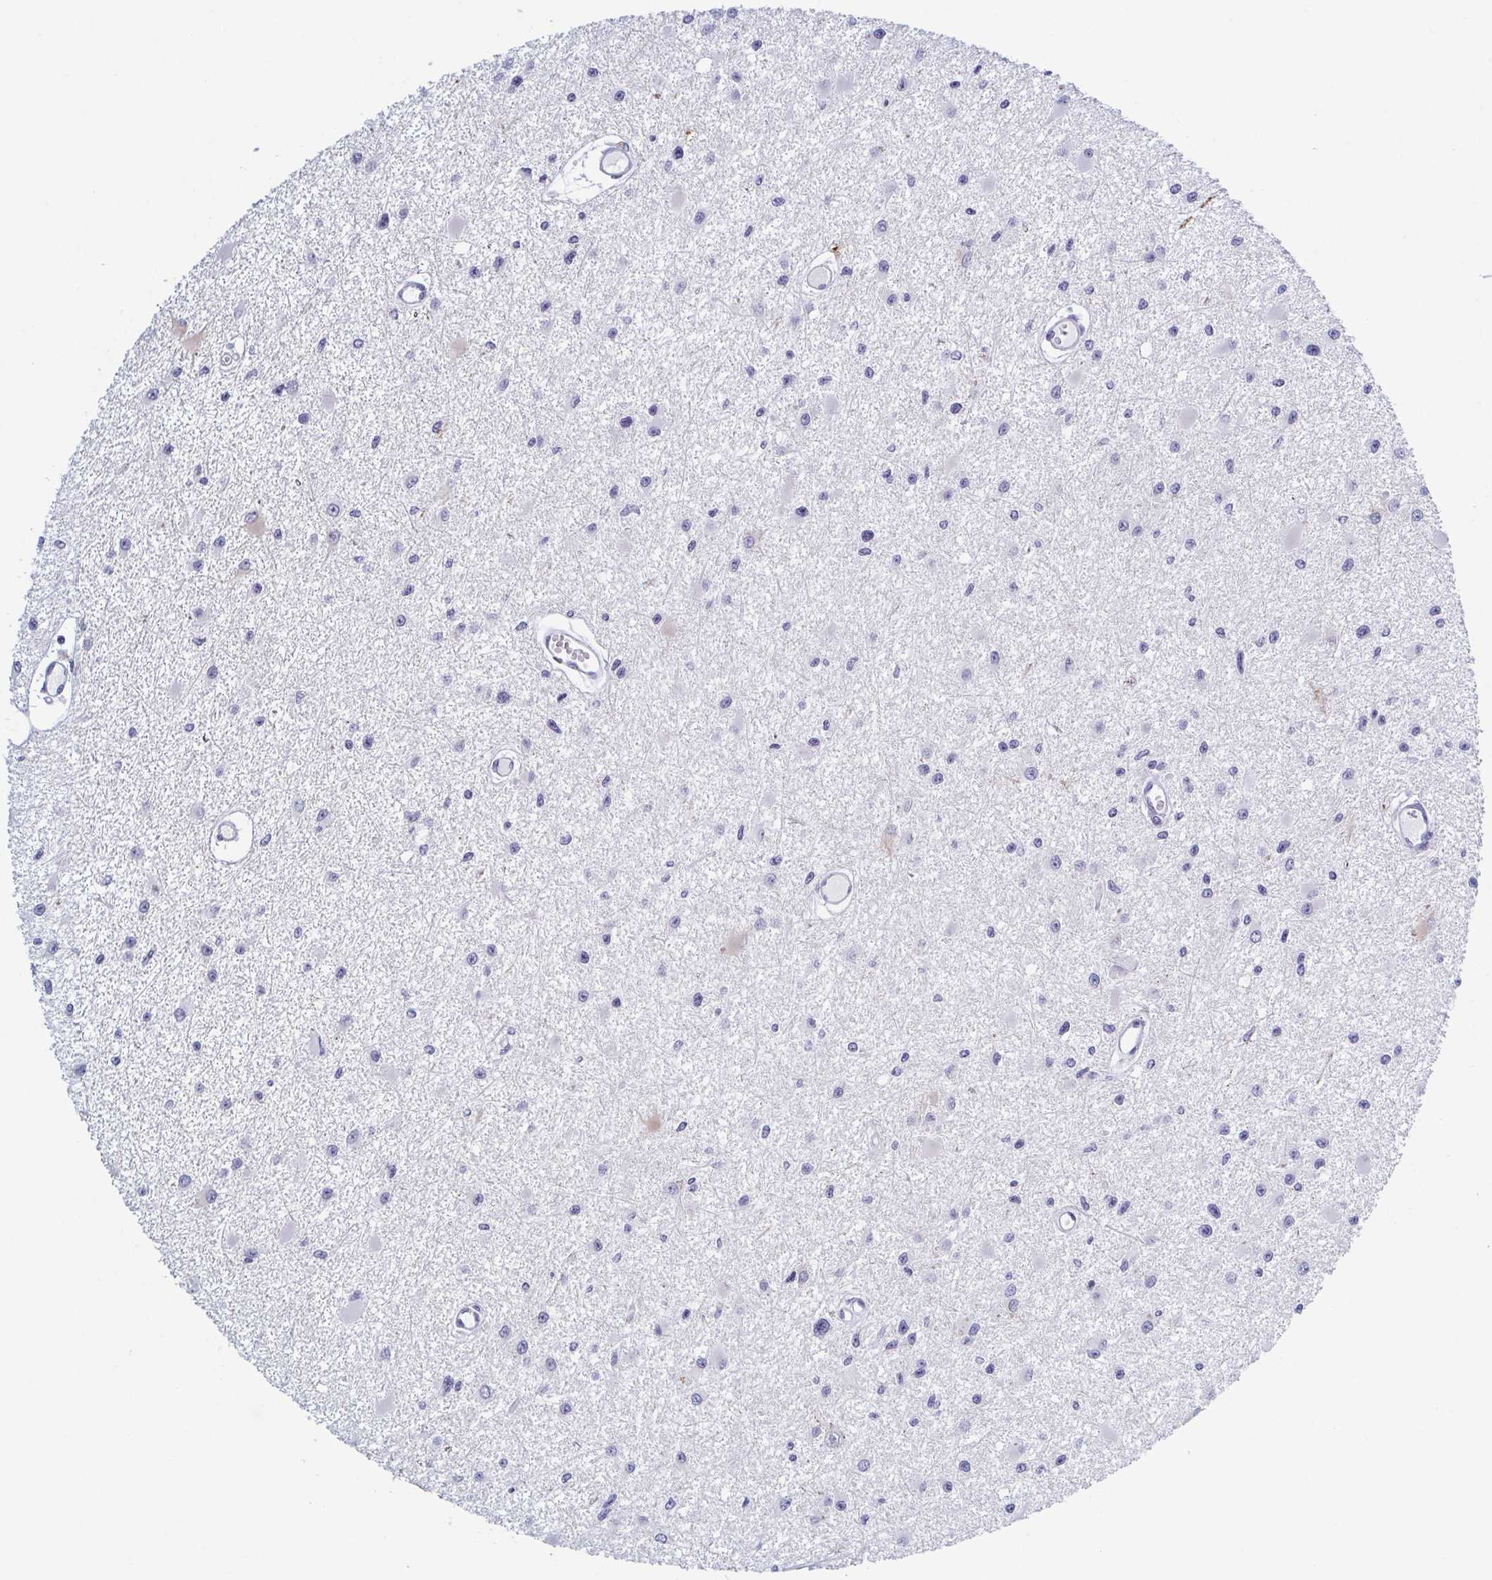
{"staining": {"intensity": "negative", "quantity": "none", "location": "none"}, "tissue": "glioma", "cell_type": "Tumor cells", "image_type": "cancer", "snomed": [{"axis": "morphology", "description": "Glioma, malignant, High grade"}, {"axis": "topography", "description": "Brain"}], "caption": "Immunohistochemistry micrograph of glioma stained for a protein (brown), which displays no expression in tumor cells.", "gene": "ZFP64", "patient": {"sex": "male", "age": 54}}